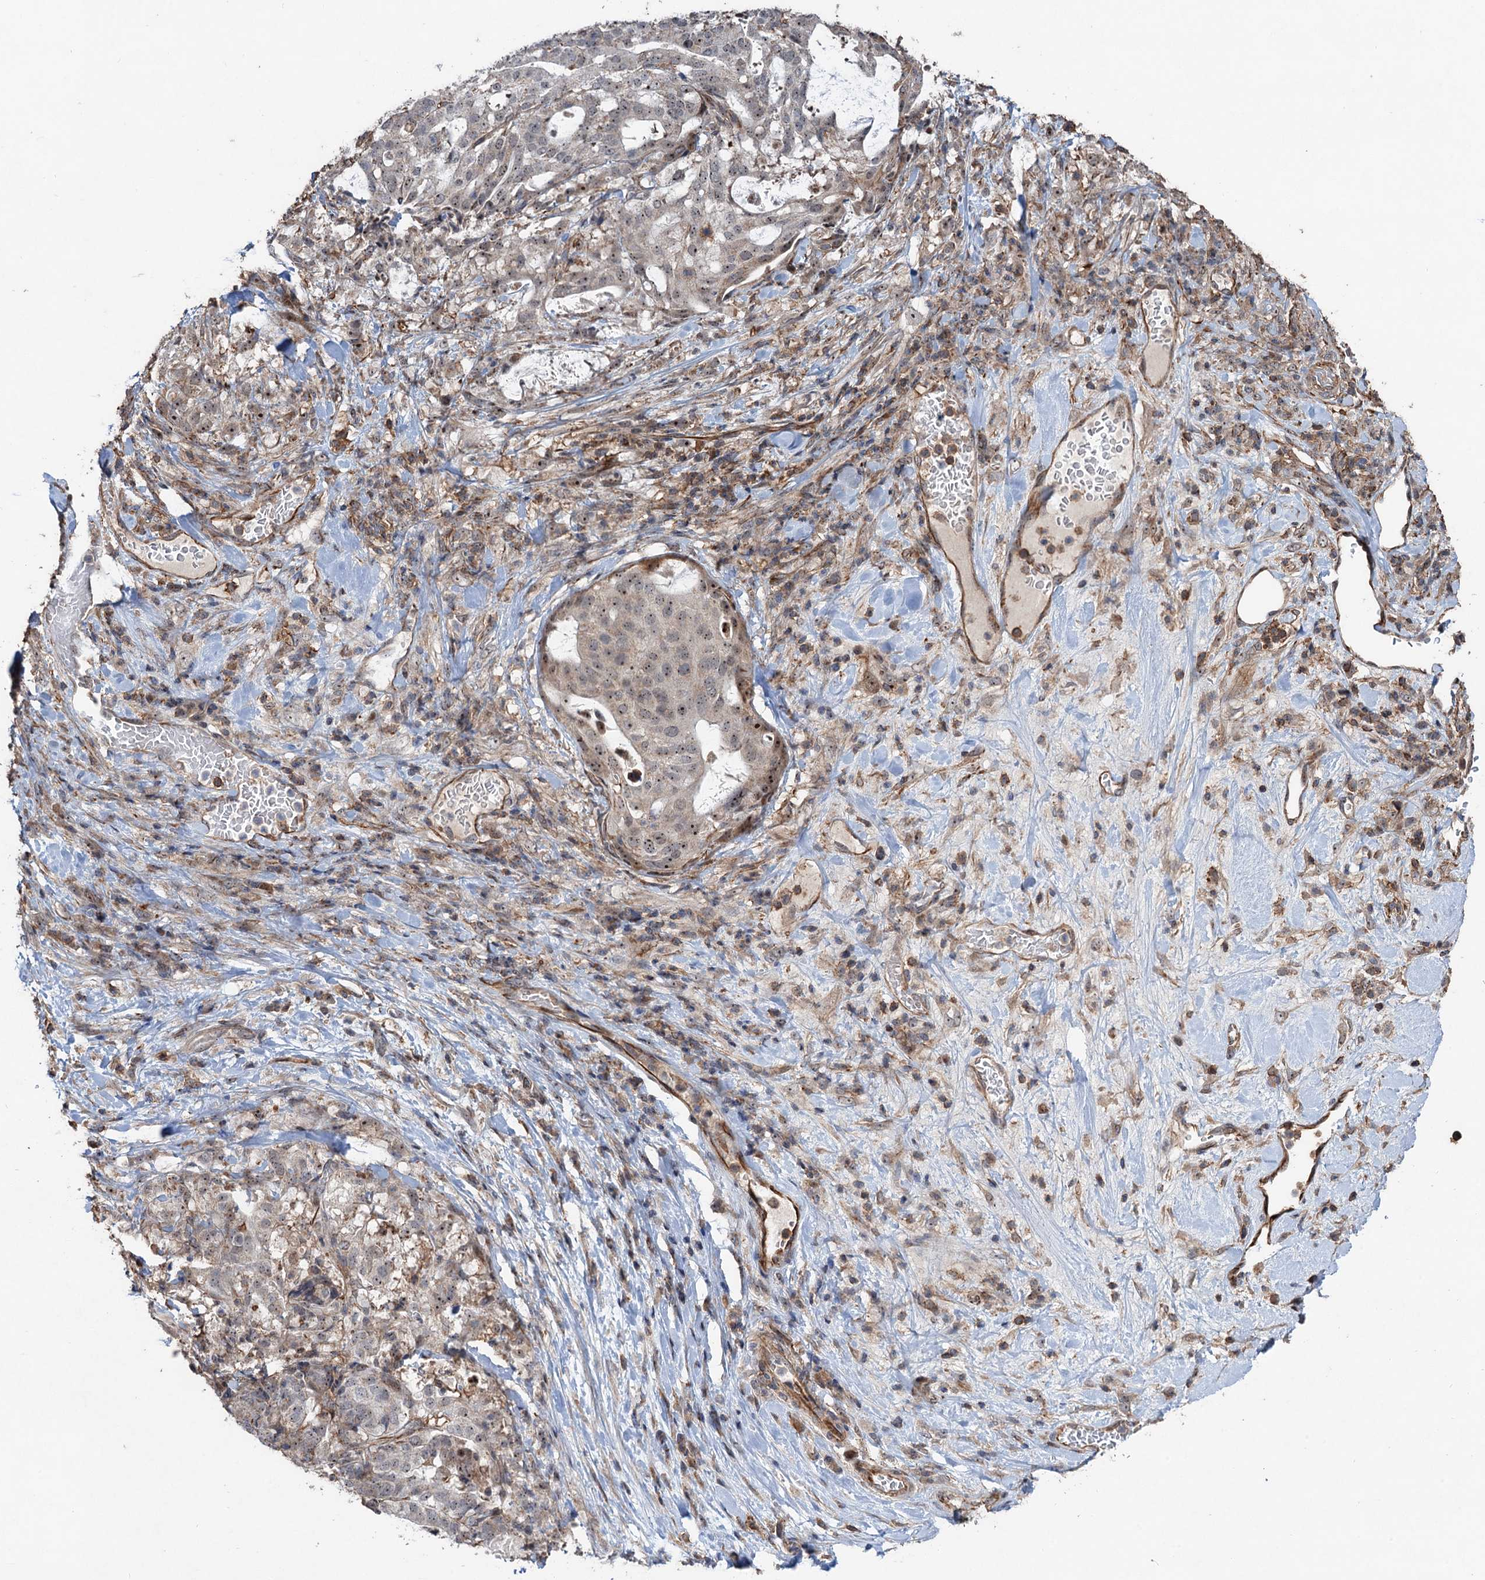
{"staining": {"intensity": "weak", "quantity": ">75%", "location": "nuclear"}, "tissue": "stomach cancer", "cell_type": "Tumor cells", "image_type": "cancer", "snomed": [{"axis": "morphology", "description": "Adenocarcinoma, NOS"}, {"axis": "topography", "description": "Stomach"}], "caption": "Immunohistochemistry photomicrograph of neoplastic tissue: stomach cancer stained using immunohistochemistry (IHC) reveals low levels of weak protein expression localized specifically in the nuclear of tumor cells, appearing as a nuclear brown color.", "gene": "TMA16", "patient": {"sex": "male", "age": 48}}